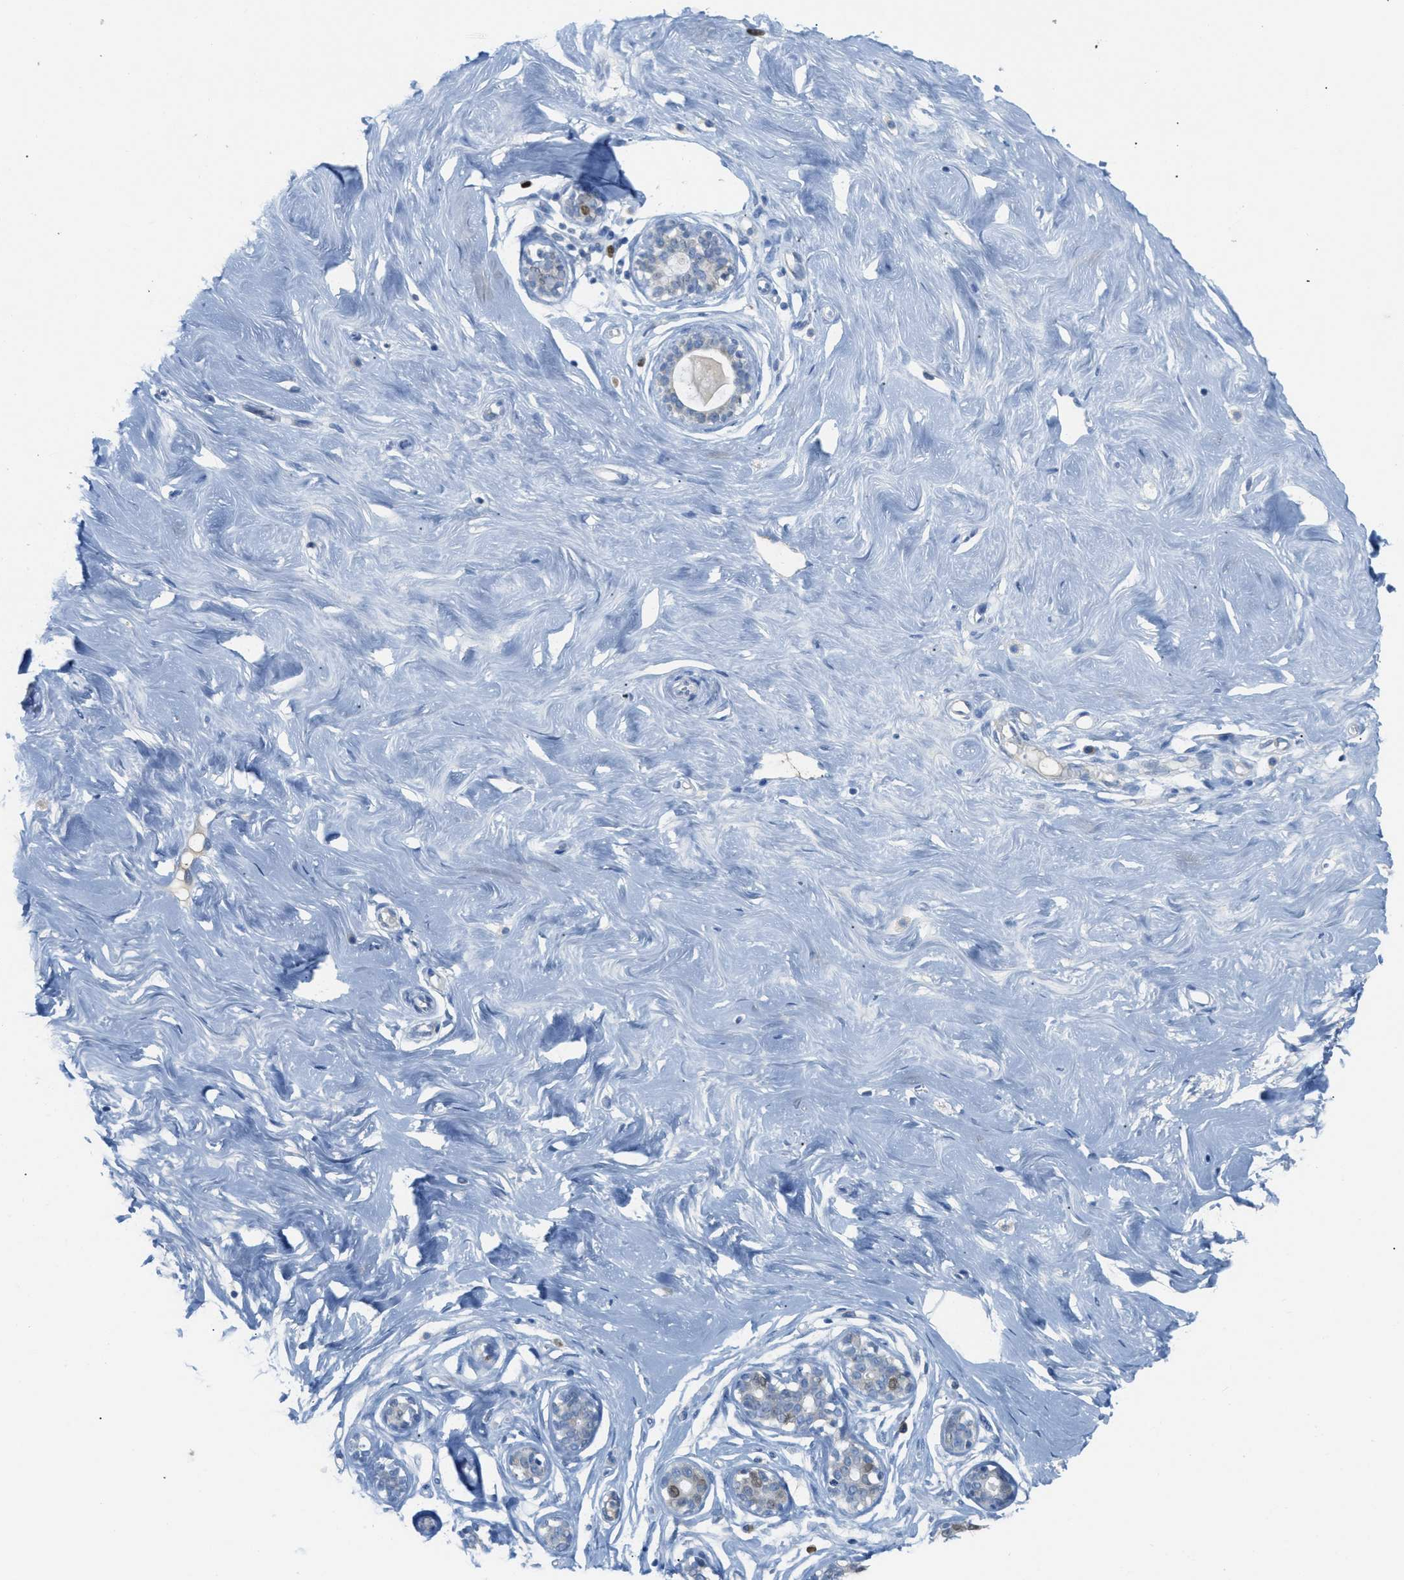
{"staining": {"intensity": "negative", "quantity": "none", "location": "none"}, "tissue": "breast", "cell_type": "Adipocytes", "image_type": "normal", "snomed": [{"axis": "morphology", "description": "Normal tissue, NOS"}, {"axis": "topography", "description": "Breast"}], "caption": "Protein analysis of normal breast shows no significant staining in adipocytes. (DAB immunohistochemistry (IHC) with hematoxylin counter stain).", "gene": "ORC6", "patient": {"sex": "female", "age": 23}}